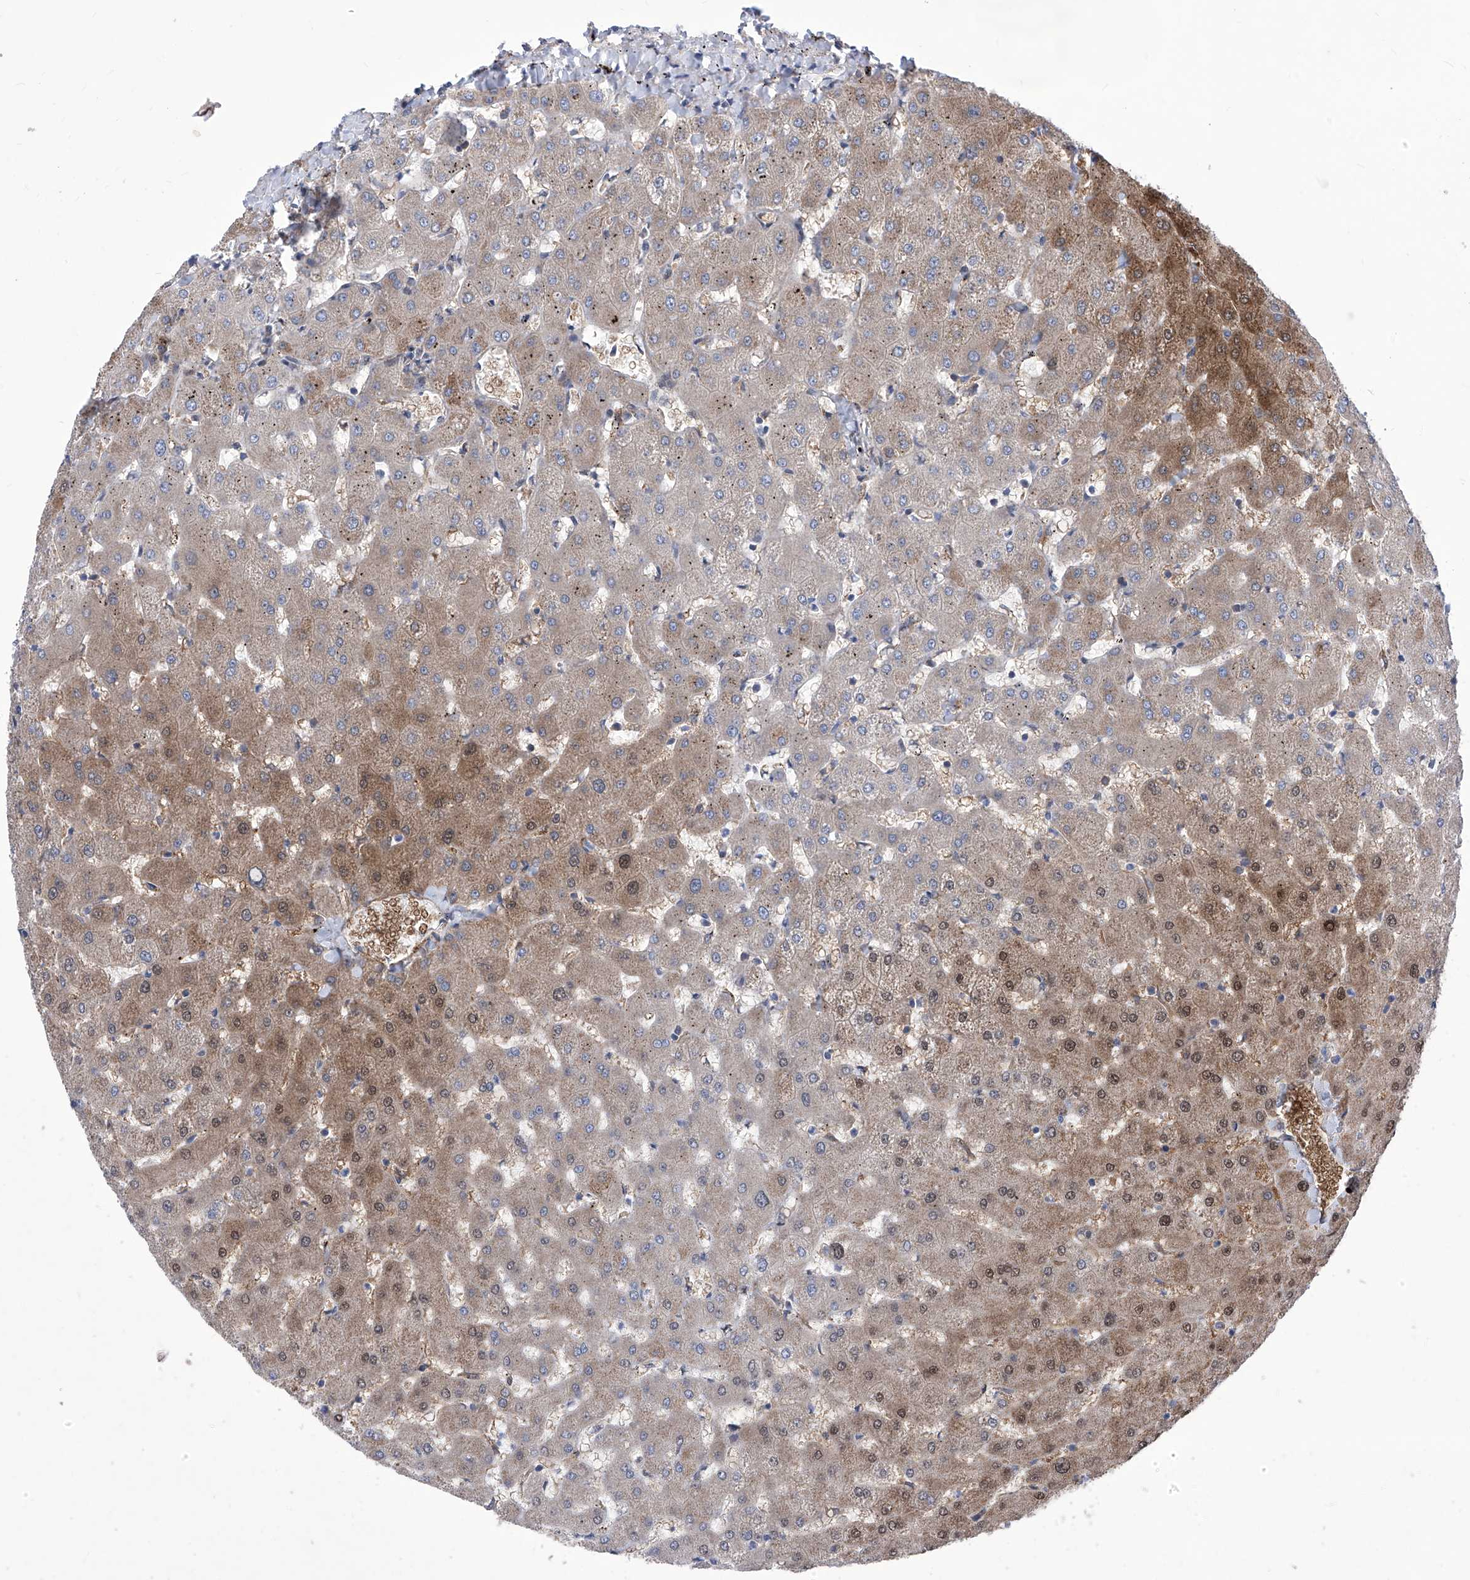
{"staining": {"intensity": "weak", "quantity": "25%-75%", "location": "cytoplasmic/membranous"}, "tissue": "liver", "cell_type": "Cholangiocytes", "image_type": "normal", "snomed": [{"axis": "morphology", "description": "Normal tissue, NOS"}, {"axis": "topography", "description": "Liver"}], "caption": "Immunohistochemical staining of unremarkable human liver demonstrates low levels of weak cytoplasmic/membranous staining in approximately 25%-75% of cholangiocytes. The protein of interest is stained brown, and the nuclei are stained in blue (DAB IHC with brightfield microscopy, high magnification).", "gene": "KTI12", "patient": {"sex": "female", "age": 63}}